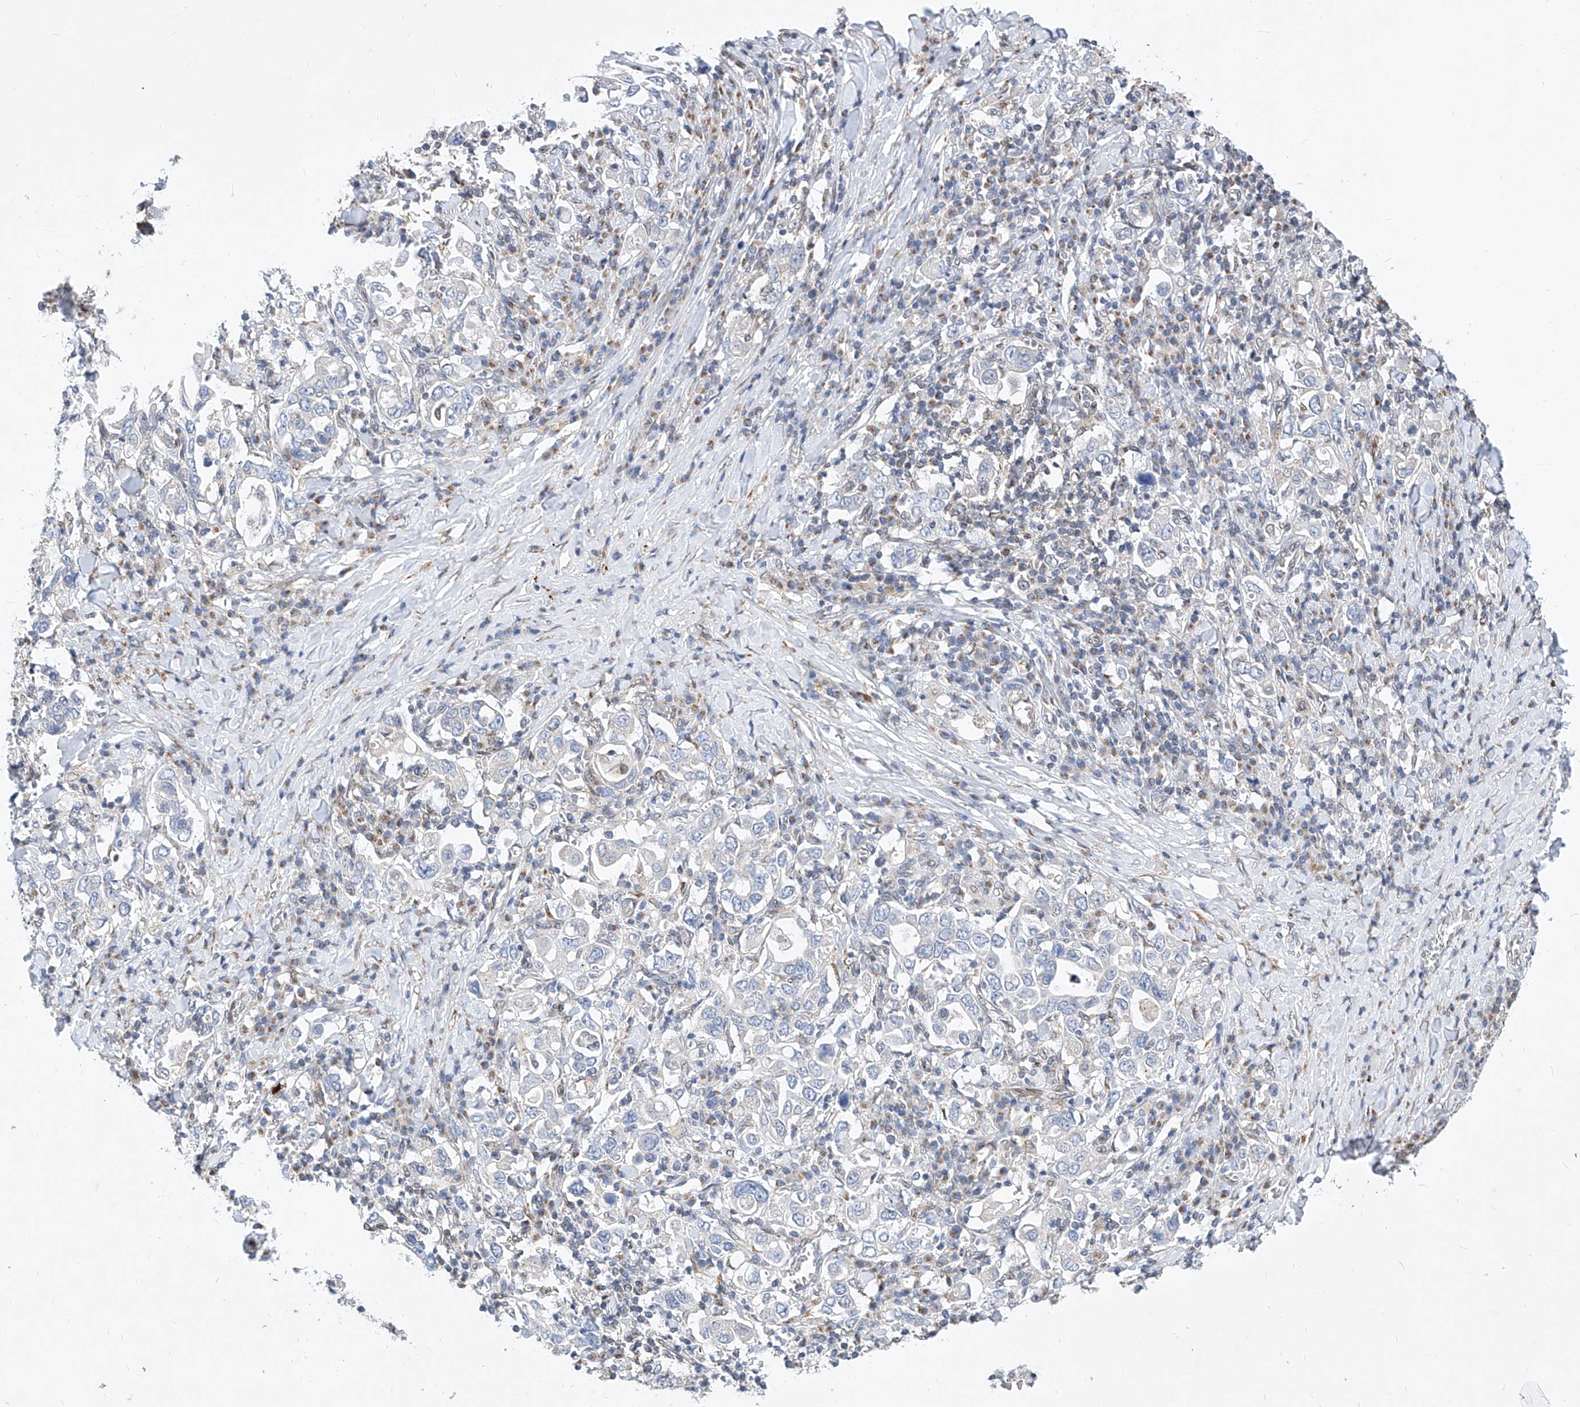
{"staining": {"intensity": "negative", "quantity": "none", "location": "none"}, "tissue": "stomach cancer", "cell_type": "Tumor cells", "image_type": "cancer", "snomed": [{"axis": "morphology", "description": "Adenocarcinoma, NOS"}, {"axis": "topography", "description": "Stomach, upper"}], "caption": "The IHC micrograph has no significant staining in tumor cells of stomach cancer tissue.", "gene": "MX2", "patient": {"sex": "male", "age": 62}}